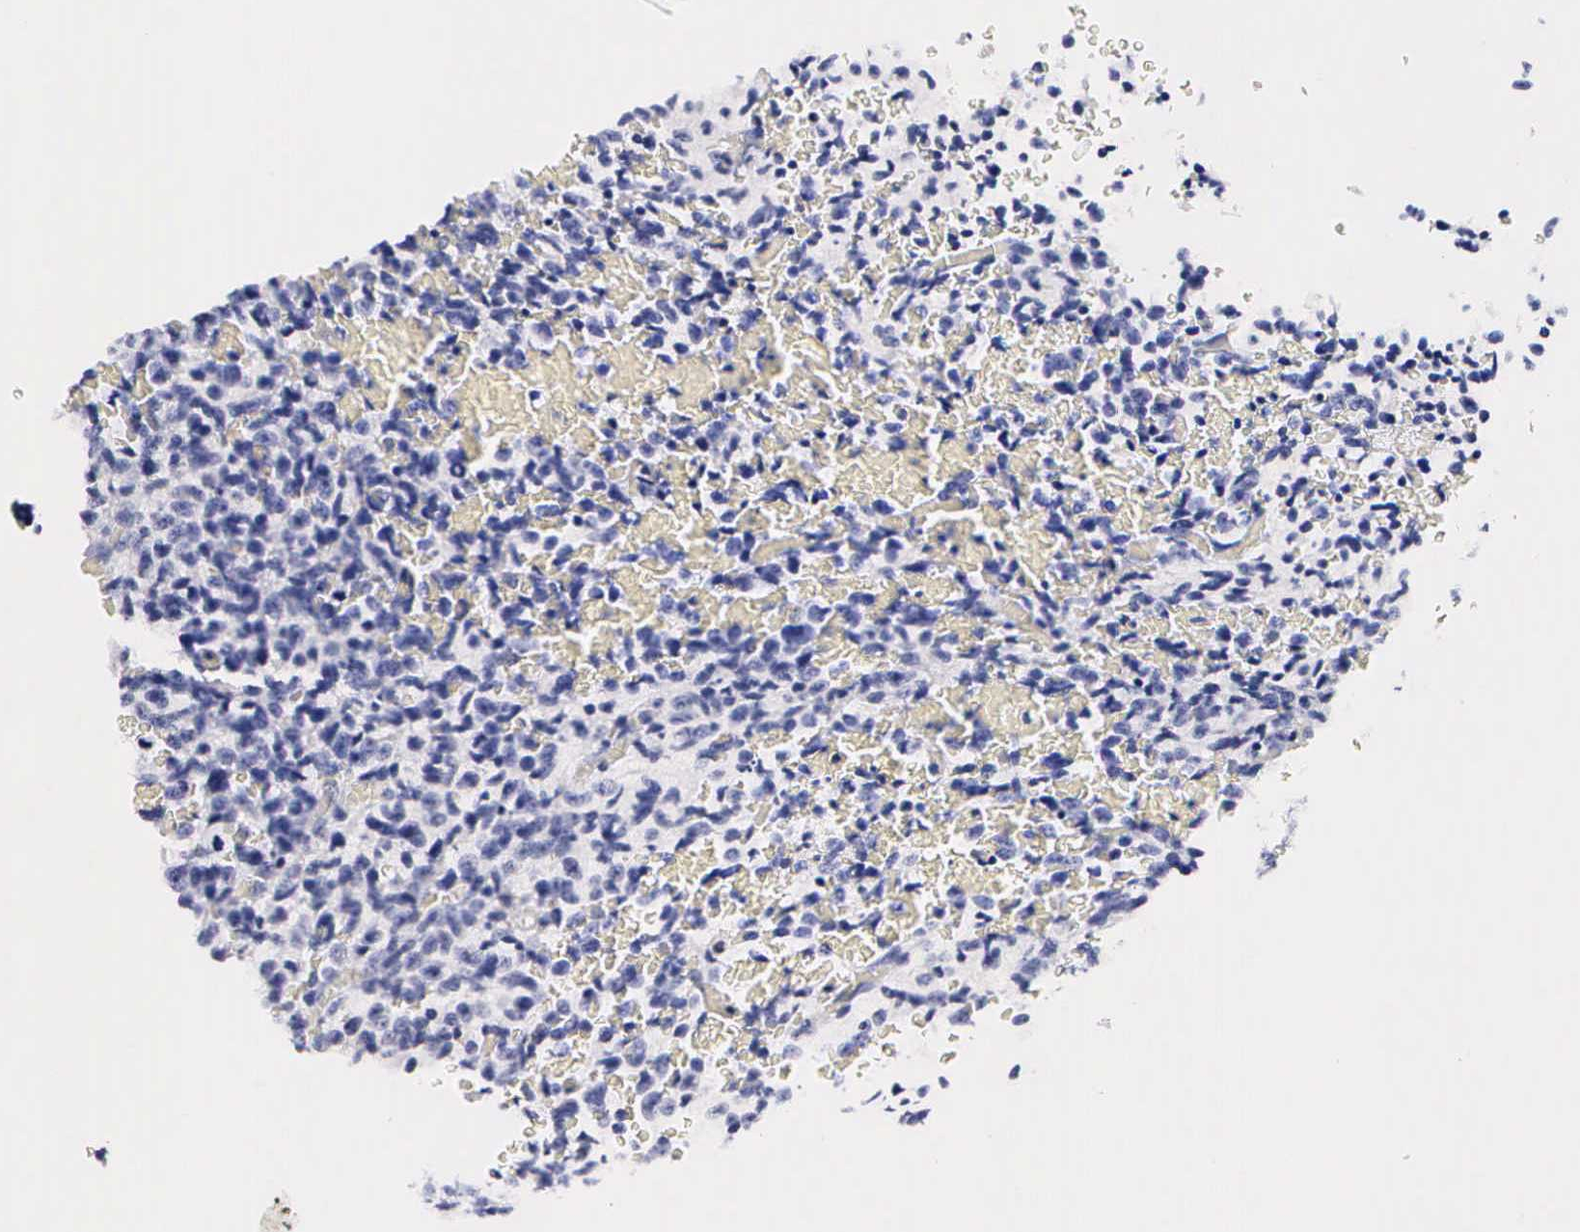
{"staining": {"intensity": "negative", "quantity": "none", "location": "none"}, "tissue": "glioma", "cell_type": "Tumor cells", "image_type": "cancer", "snomed": [{"axis": "morphology", "description": "Glioma, malignant, High grade"}, {"axis": "topography", "description": "Brain"}], "caption": "This is an immunohistochemistry photomicrograph of human high-grade glioma (malignant). There is no staining in tumor cells.", "gene": "RNASE6", "patient": {"sex": "male", "age": 56}}